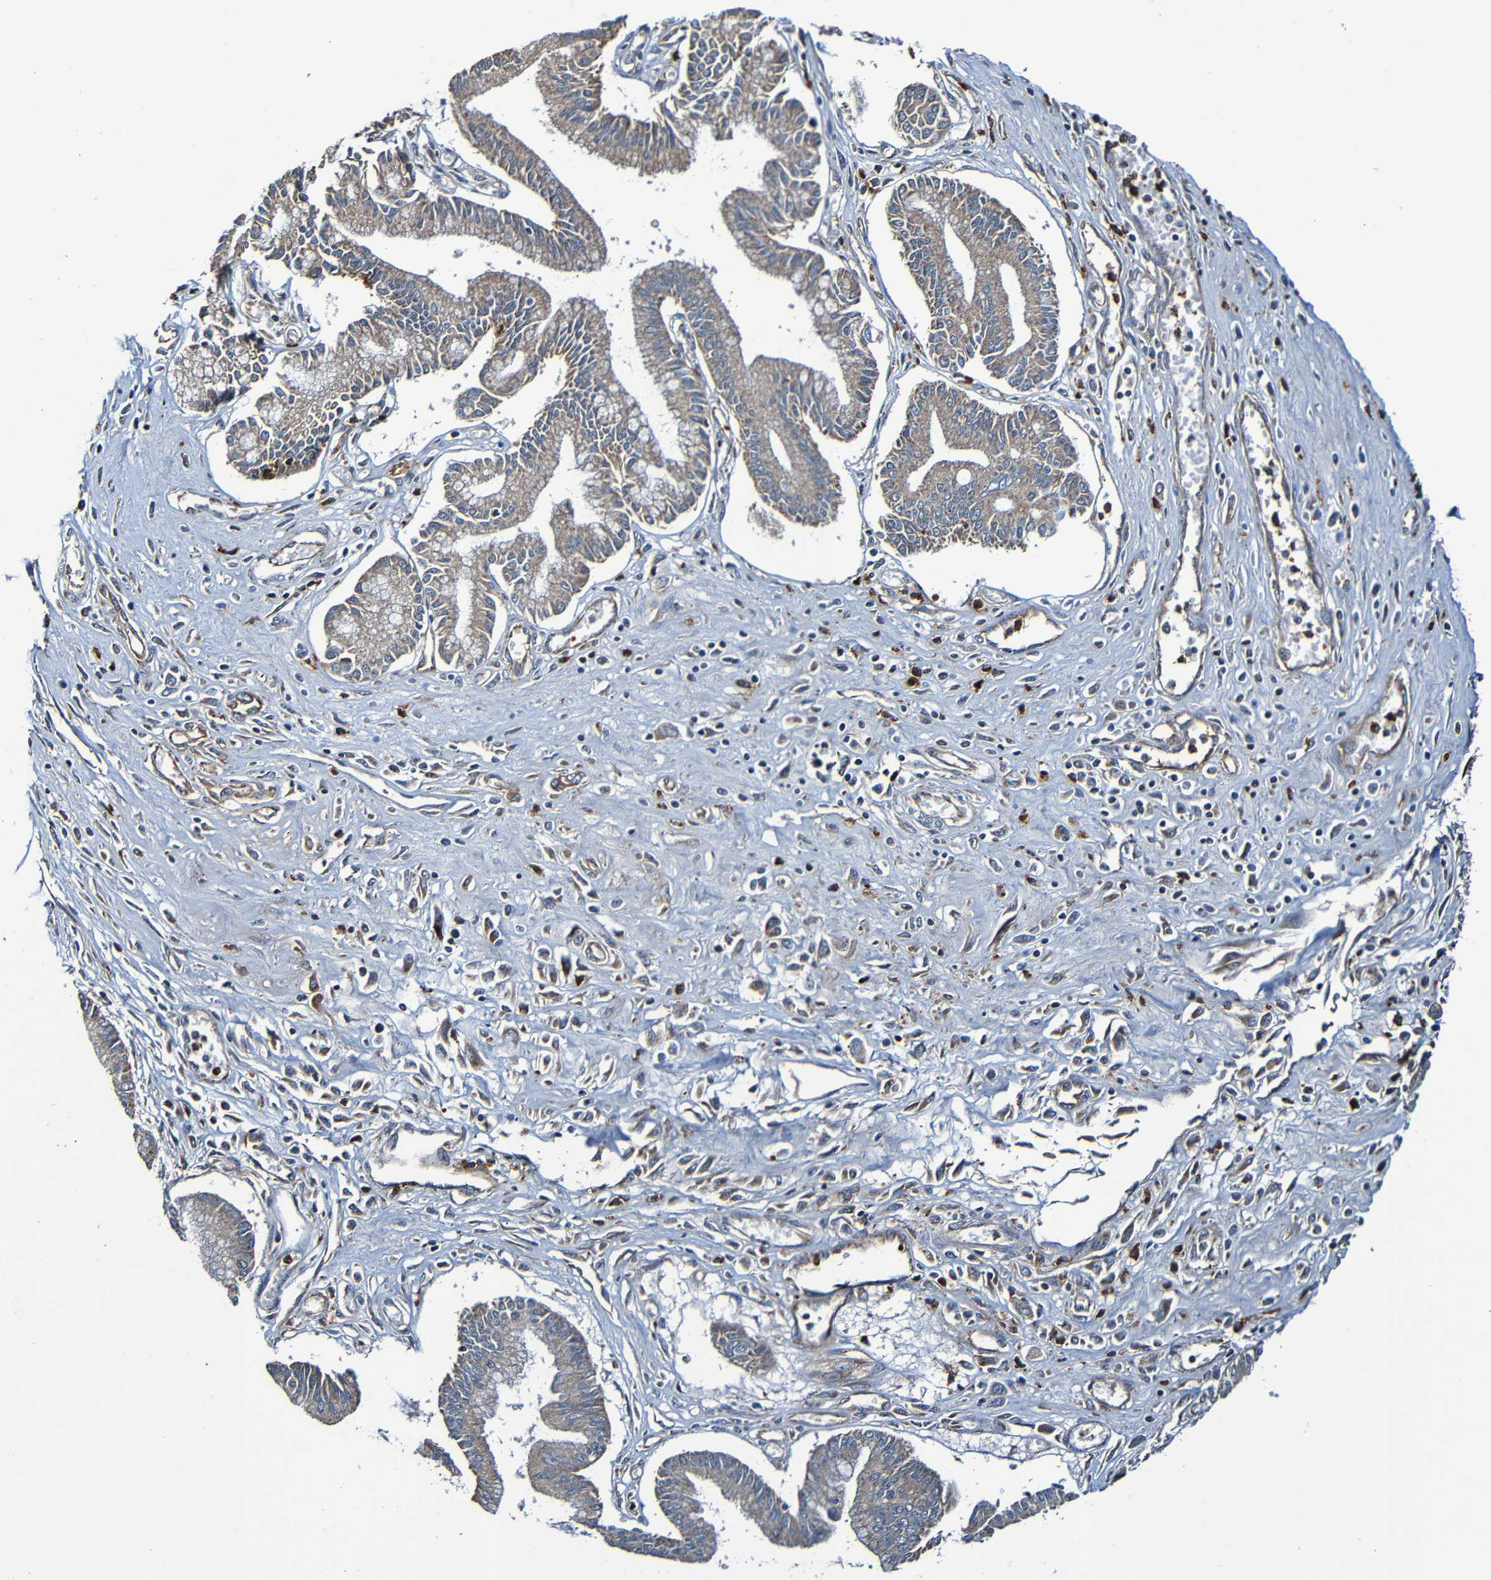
{"staining": {"intensity": "moderate", "quantity": ">75%", "location": "cytoplasmic/membranous"}, "tissue": "pancreatic cancer", "cell_type": "Tumor cells", "image_type": "cancer", "snomed": [{"axis": "morphology", "description": "Adenocarcinoma, NOS"}, {"axis": "topography", "description": "Pancreas"}], "caption": "Immunohistochemical staining of human pancreatic adenocarcinoma reveals medium levels of moderate cytoplasmic/membranous positivity in about >75% of tumor cells.", "gene": "ADAM15", "patient": {"sex": "male", "age": 56}}